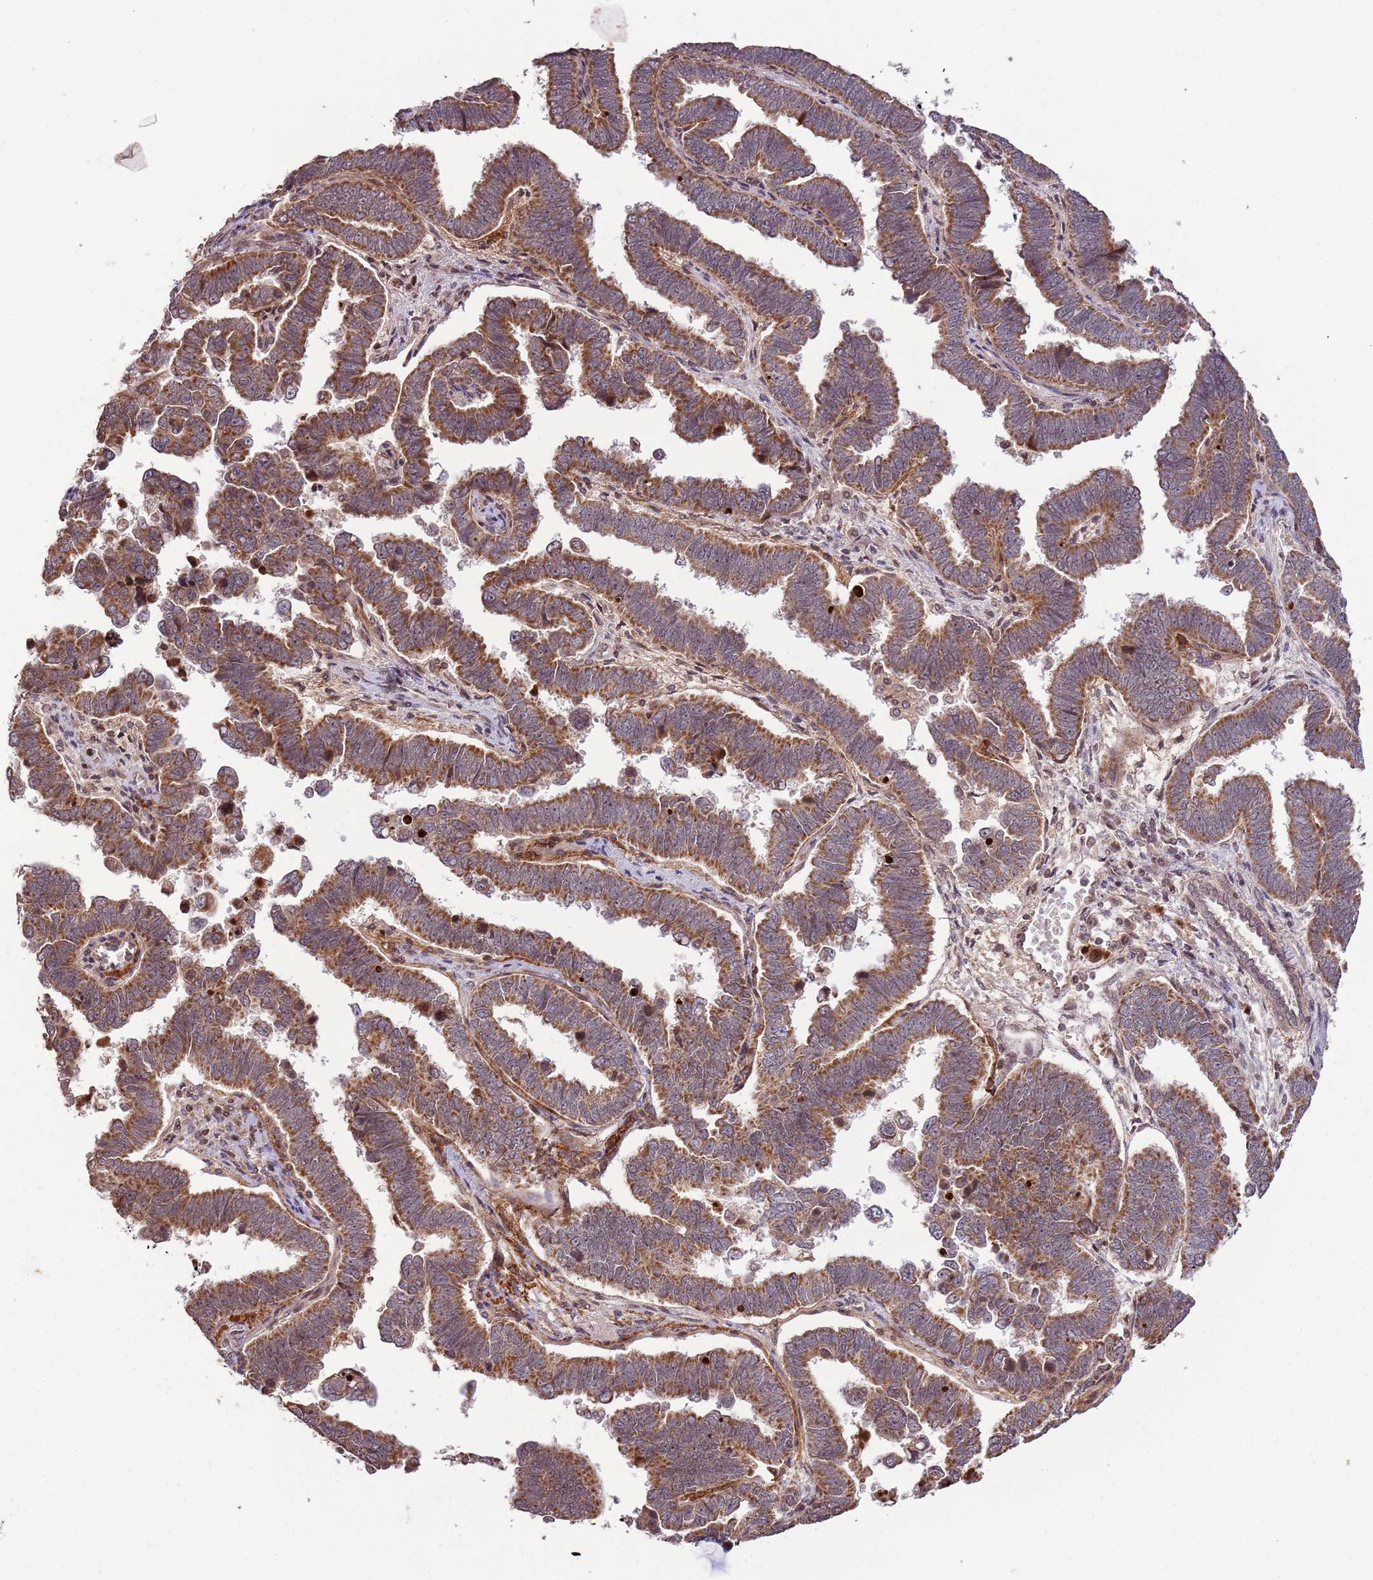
{"staining": {"intensity": "moderate", "quantity": ">75%", "location": "cytoplasmic/membranous"}, "tissue": "endometrial cancer", "cell_type": "Tumor cells", "image_type": "cancer", "snomed": [{"axis": "morphology", "description": "Adenocarcinoma, NOS"}, {"axis": "topography", "description": "Endometrium"}], "caption": "Endometrial cancer (adenocarcinoma) was stained to show a protein in brown. There is medium levels of moderate cytoplasmic/membranous positivity in approximately >75% of tumor cells.", "gene": "SAMSN1", "patient": {"sex": "female", "age": 75}}